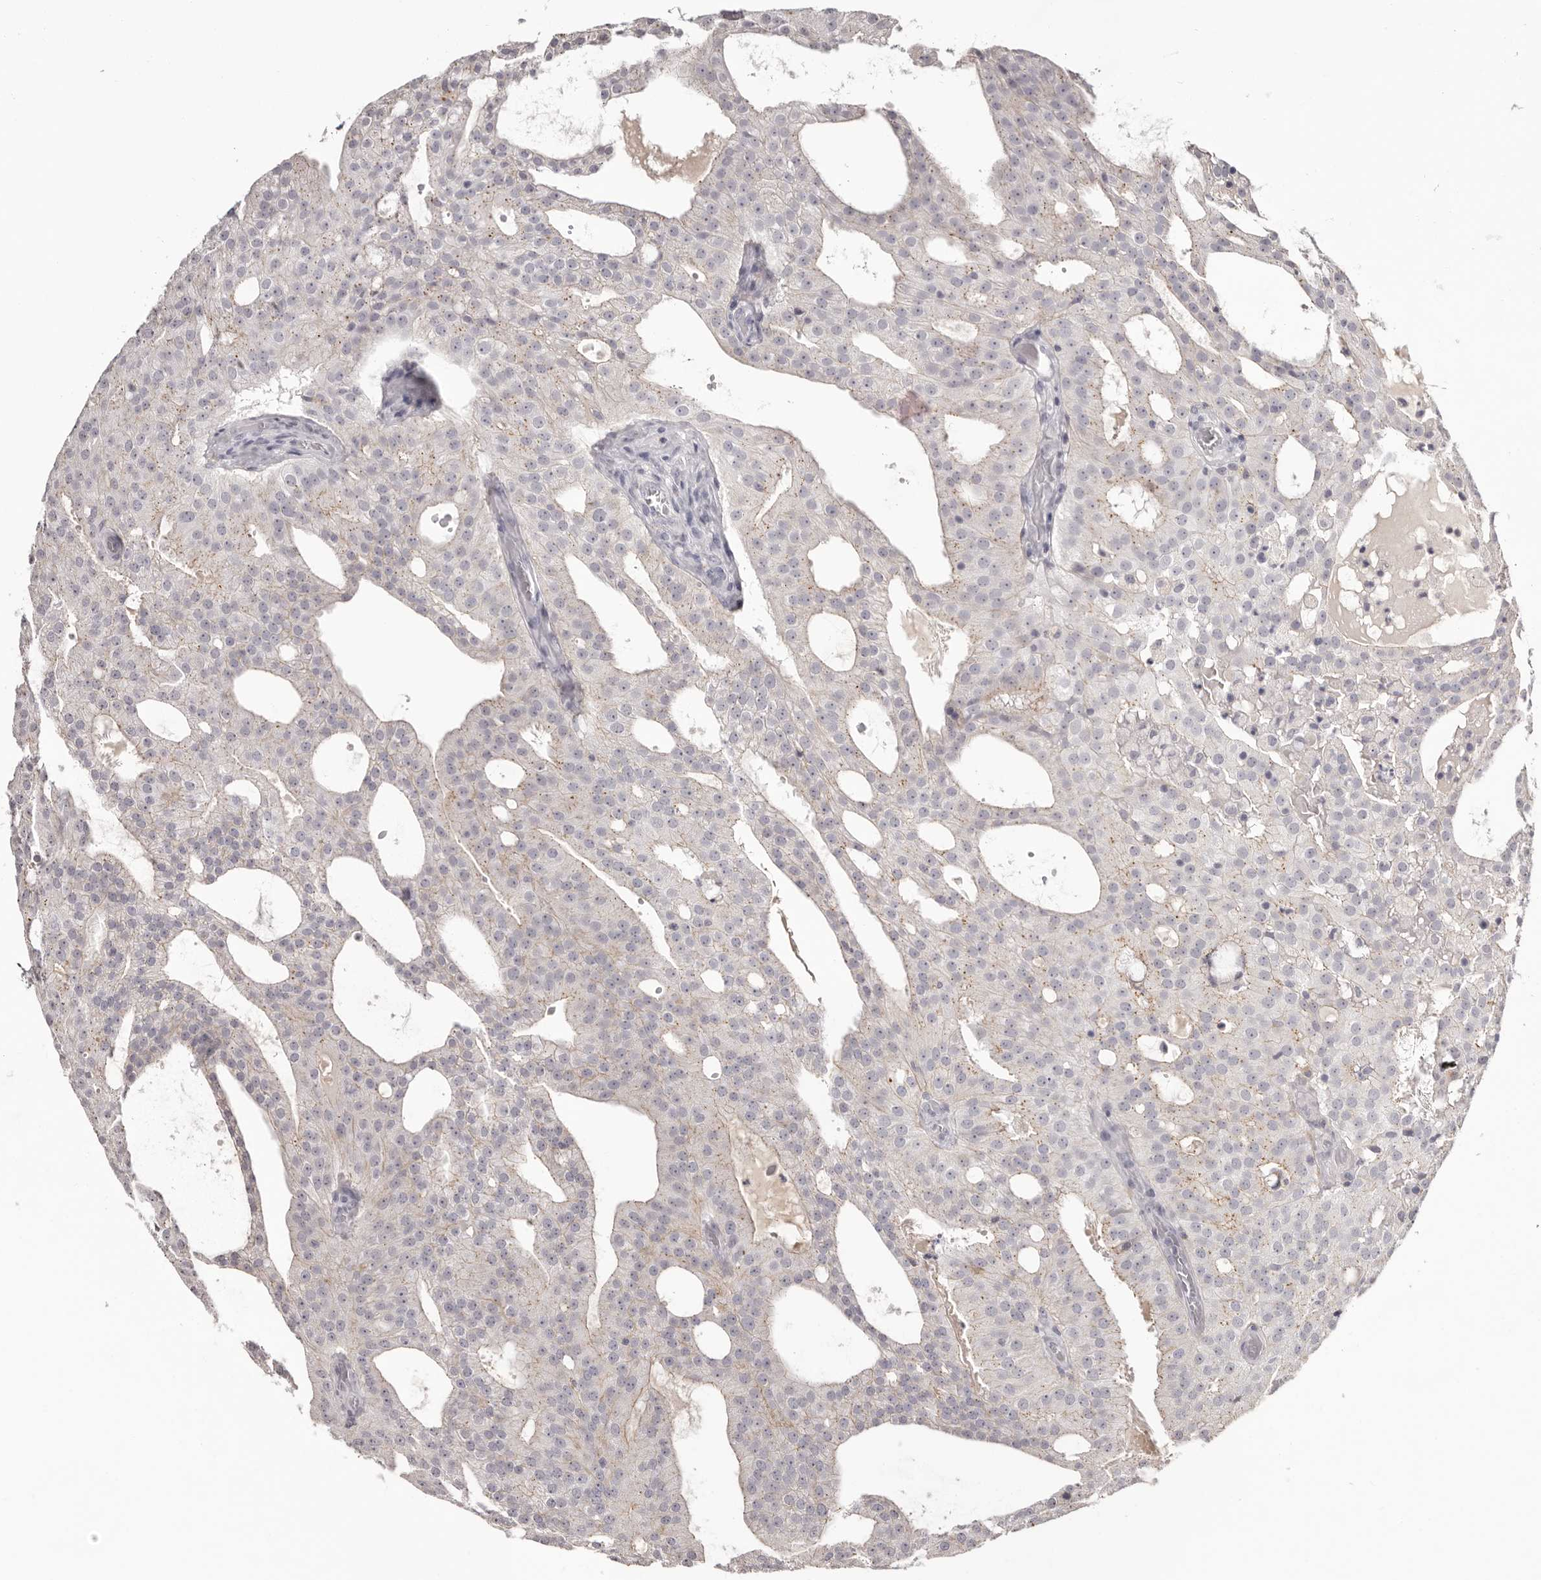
{"staining": {"intensity": "weak", "quantity": "25%-75%", "location": "cytoplasmic/membranous"}, "tissue": "prostate cancer", "cell_type": "Tumor cells", "image_type": "cancer", "snomed": [{"axis": "morphology", "description": "Adenocarcinoma, Medium grade"}, {"axis": "topography", "description": "Prostate"}], "caption": "Protein staining shows weak cytoplasmic/membranous staining in approximately 25%-75% of tumor cells in prostate cancer.", "gene": "PCDHB6", "patient": {"sex": "male", "age": 88}}